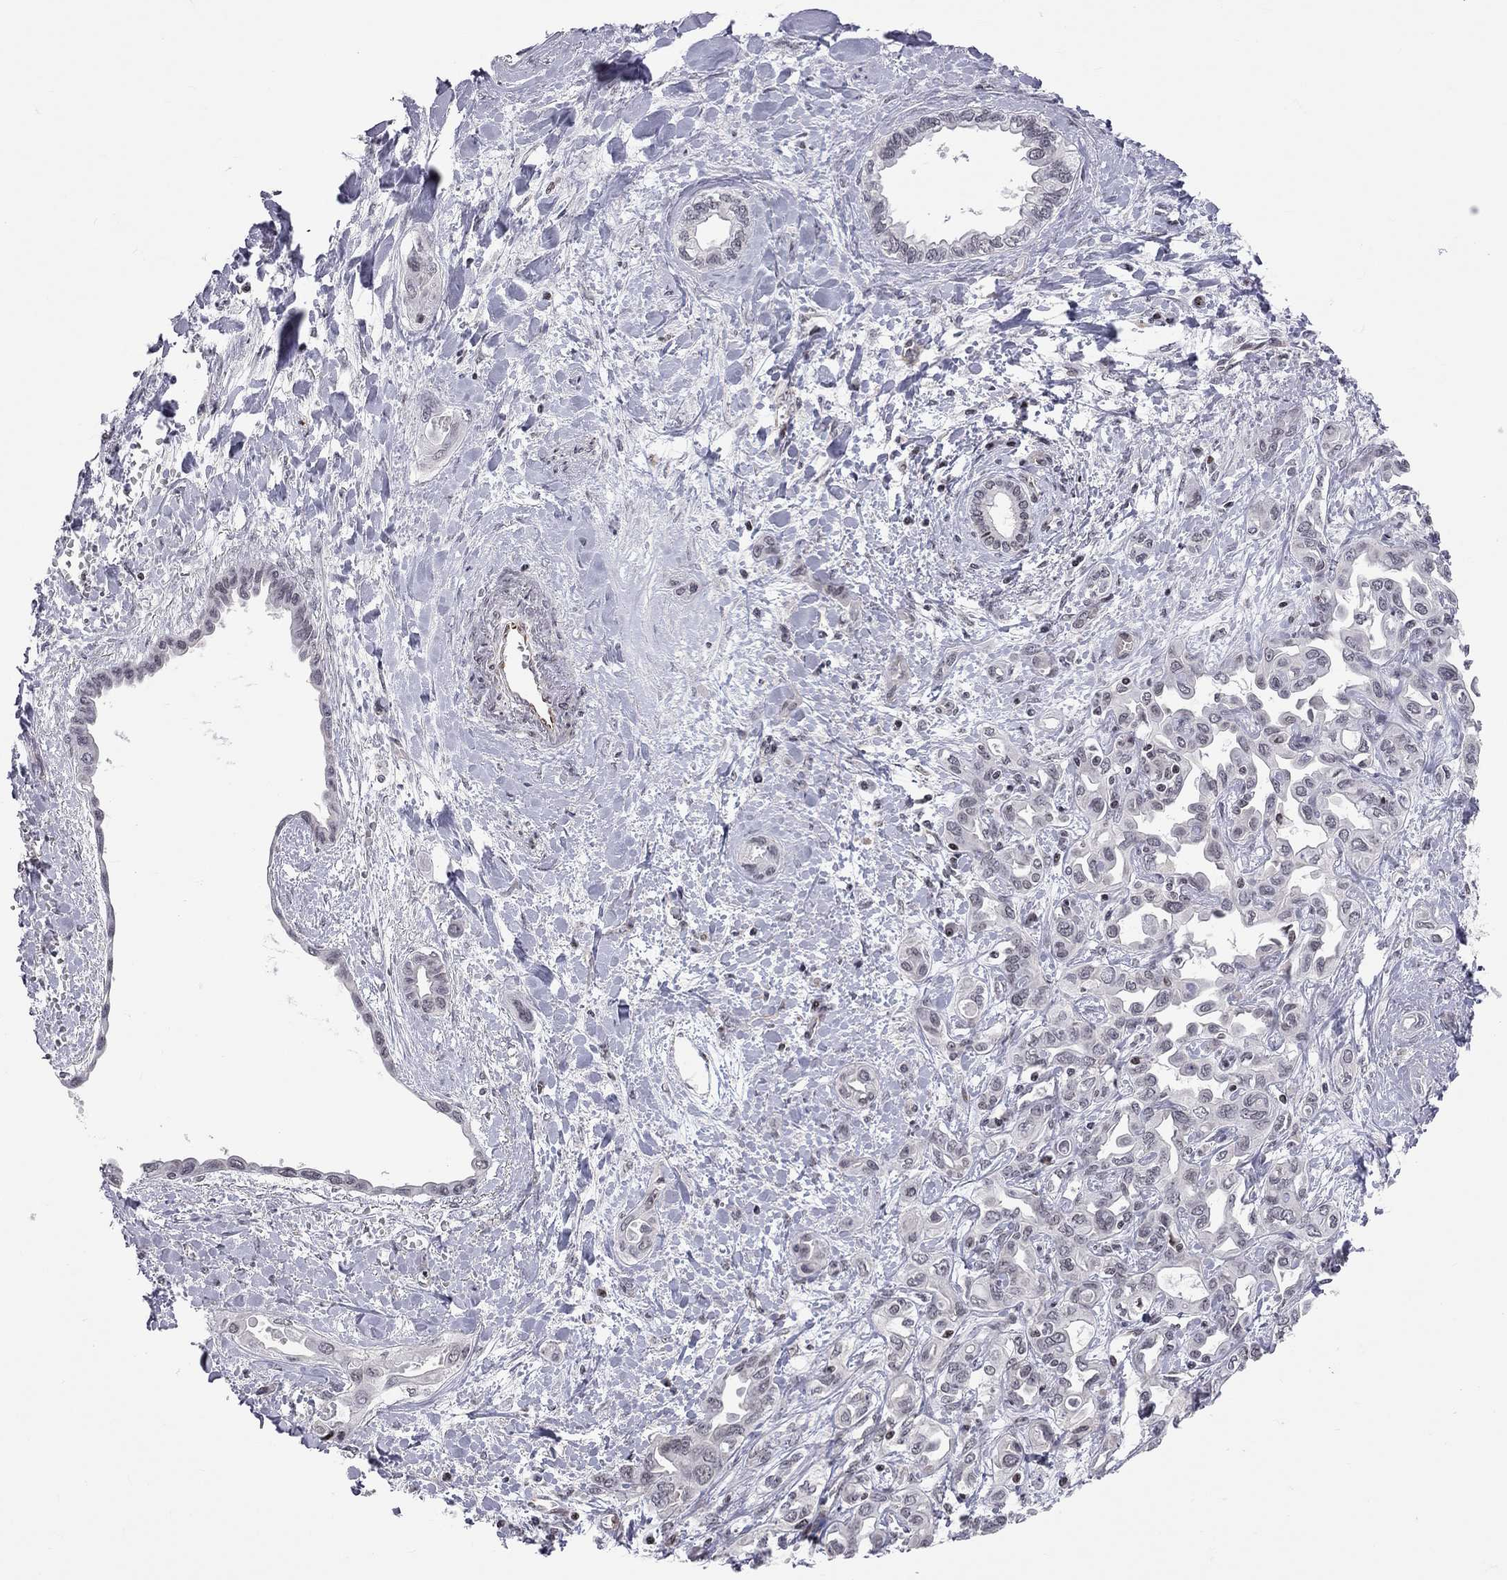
{"staining": {"intensity": "negative", "quantity": "none", "location": "none"}, "tissue": "liver cancer", "cell_type": "Tumor cells", "image_type": "cancer", "snomed": [{"axis": "morphology", "description": "Cholangiocarcinoma"}, {"axis": "topography", "description": "Liver"}], "caption": "Image shows no significant protein staining in tumor cells of liver cancer.", "gene": "MTNR1B", "patient": {"sex": "female", "age": 64}}